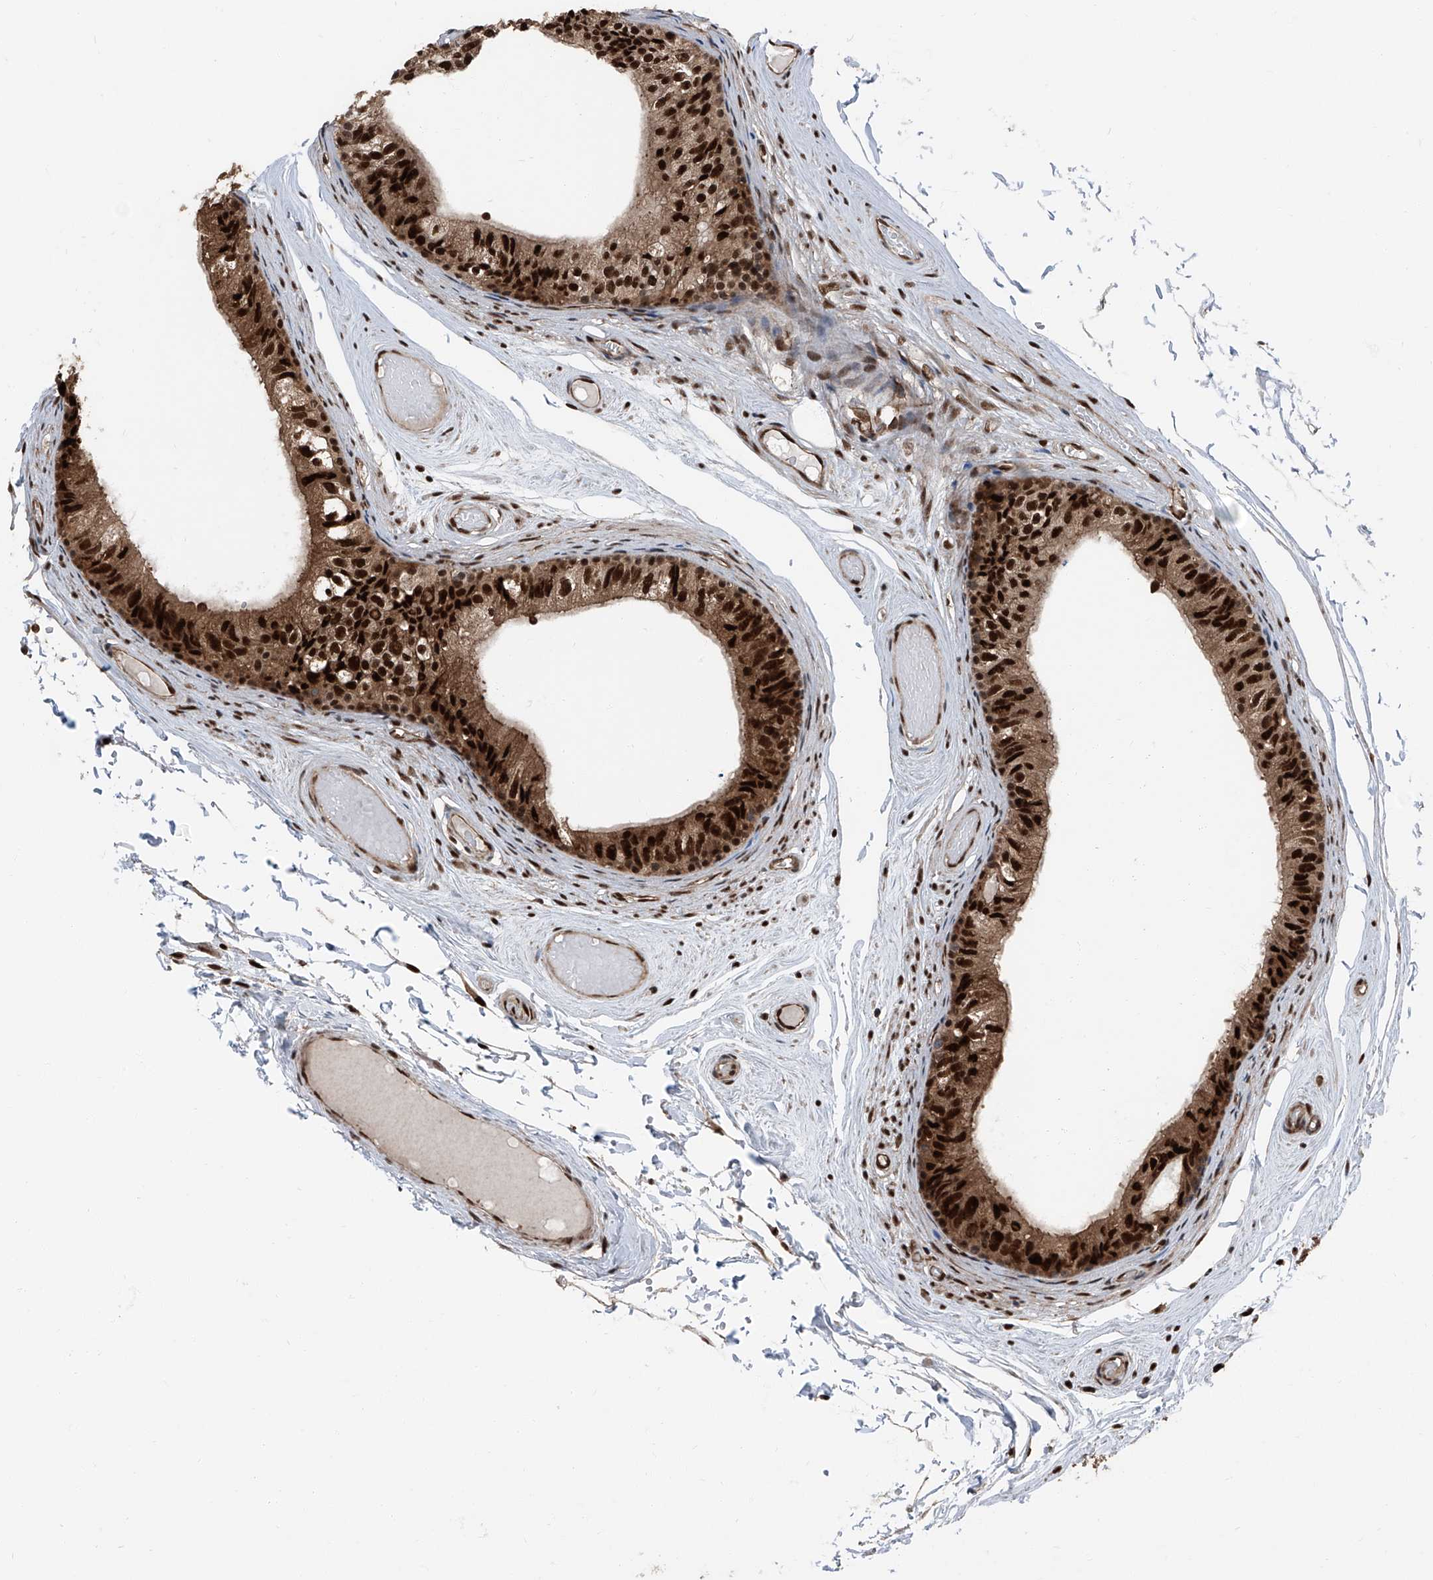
{"staining": {"intensity": "strong", "quantity": ">75%", "location": "cytoplasmic/membranous,nuclear"}, "tissue": "epididymis", "cell_type": "Glandular cells", "image_type": "normal", "snomed": [{"axis": "morphology", "description": "Normal tissue, NOS"}, {"axis": "topography", "description": "Epididymis"}], "caption": "Glandular cells demonstrate strong cytoplasmic/membranous,nuclear staining in approximately >75% of cells in benign epididymis. Using DAB (brown) and hematoxylin (blue) stains, captured at high magnification using brightfield microscopy.", "gene": "FKBP5", "patient": {"sex": "male", "age": 79}}